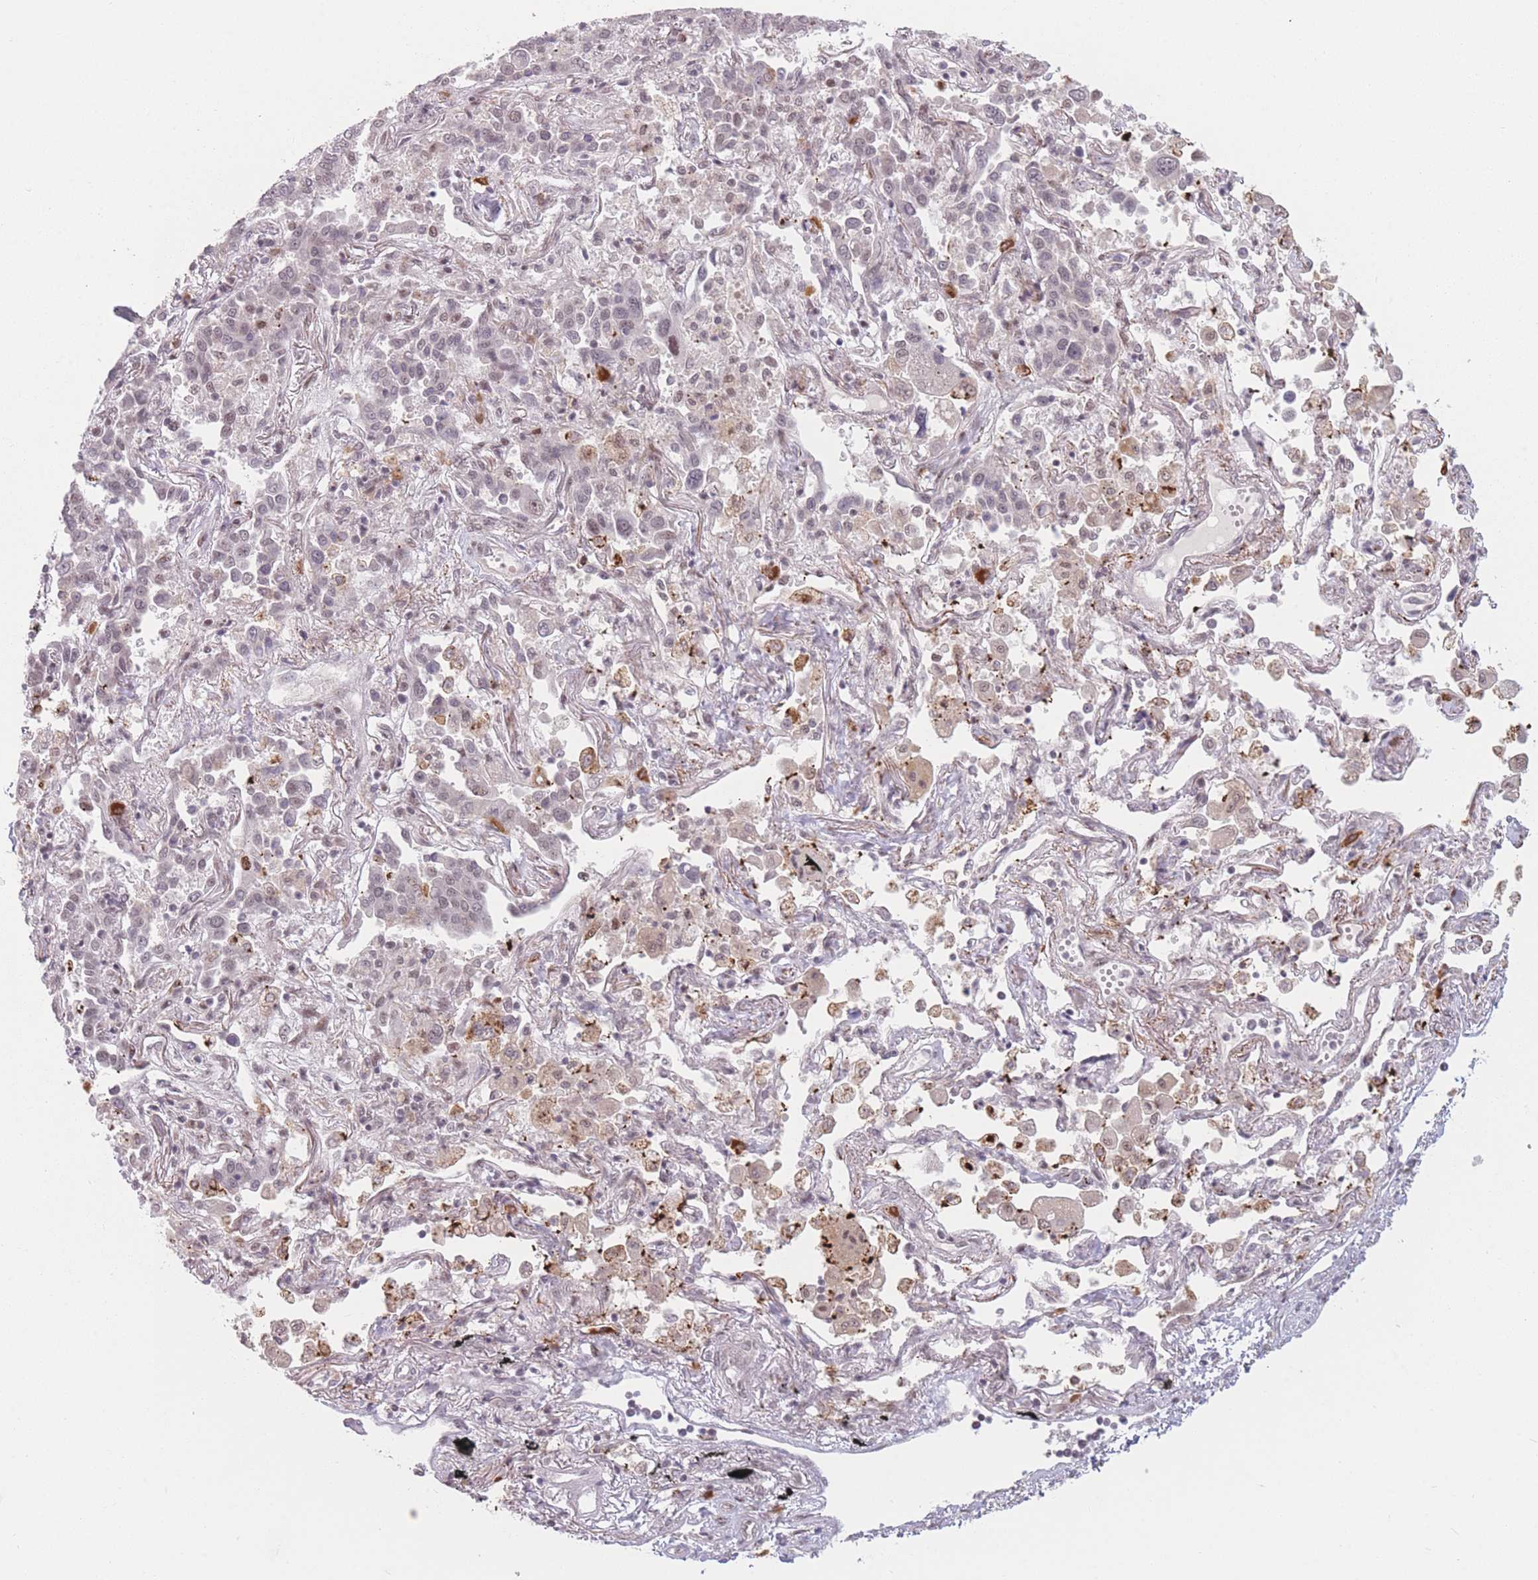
{"staining": {"intensity": "weak", "quantity": "<25%", "location": "nuclear"}, "tissue": "lung cancer", "cell_type": "Tumor cells", "image_type": "cancer", "snomed": [{"axis": "morphology", "description": "Adenocarcinoma, NOS"}, {"axis": "topography", "description": "Lung"}], "caption": "High power microscopy micrograph of an immunohistochemistry (IHC) histopathology image of lung cancer (adenocarcinoma), revealing no significant staining in tumor cells. (DAB immunohistochemistry visualized using brightfield microscopy, high magnification).", "gene": "SUPT6H", "patient": {"sex": "male", "age": 67}}